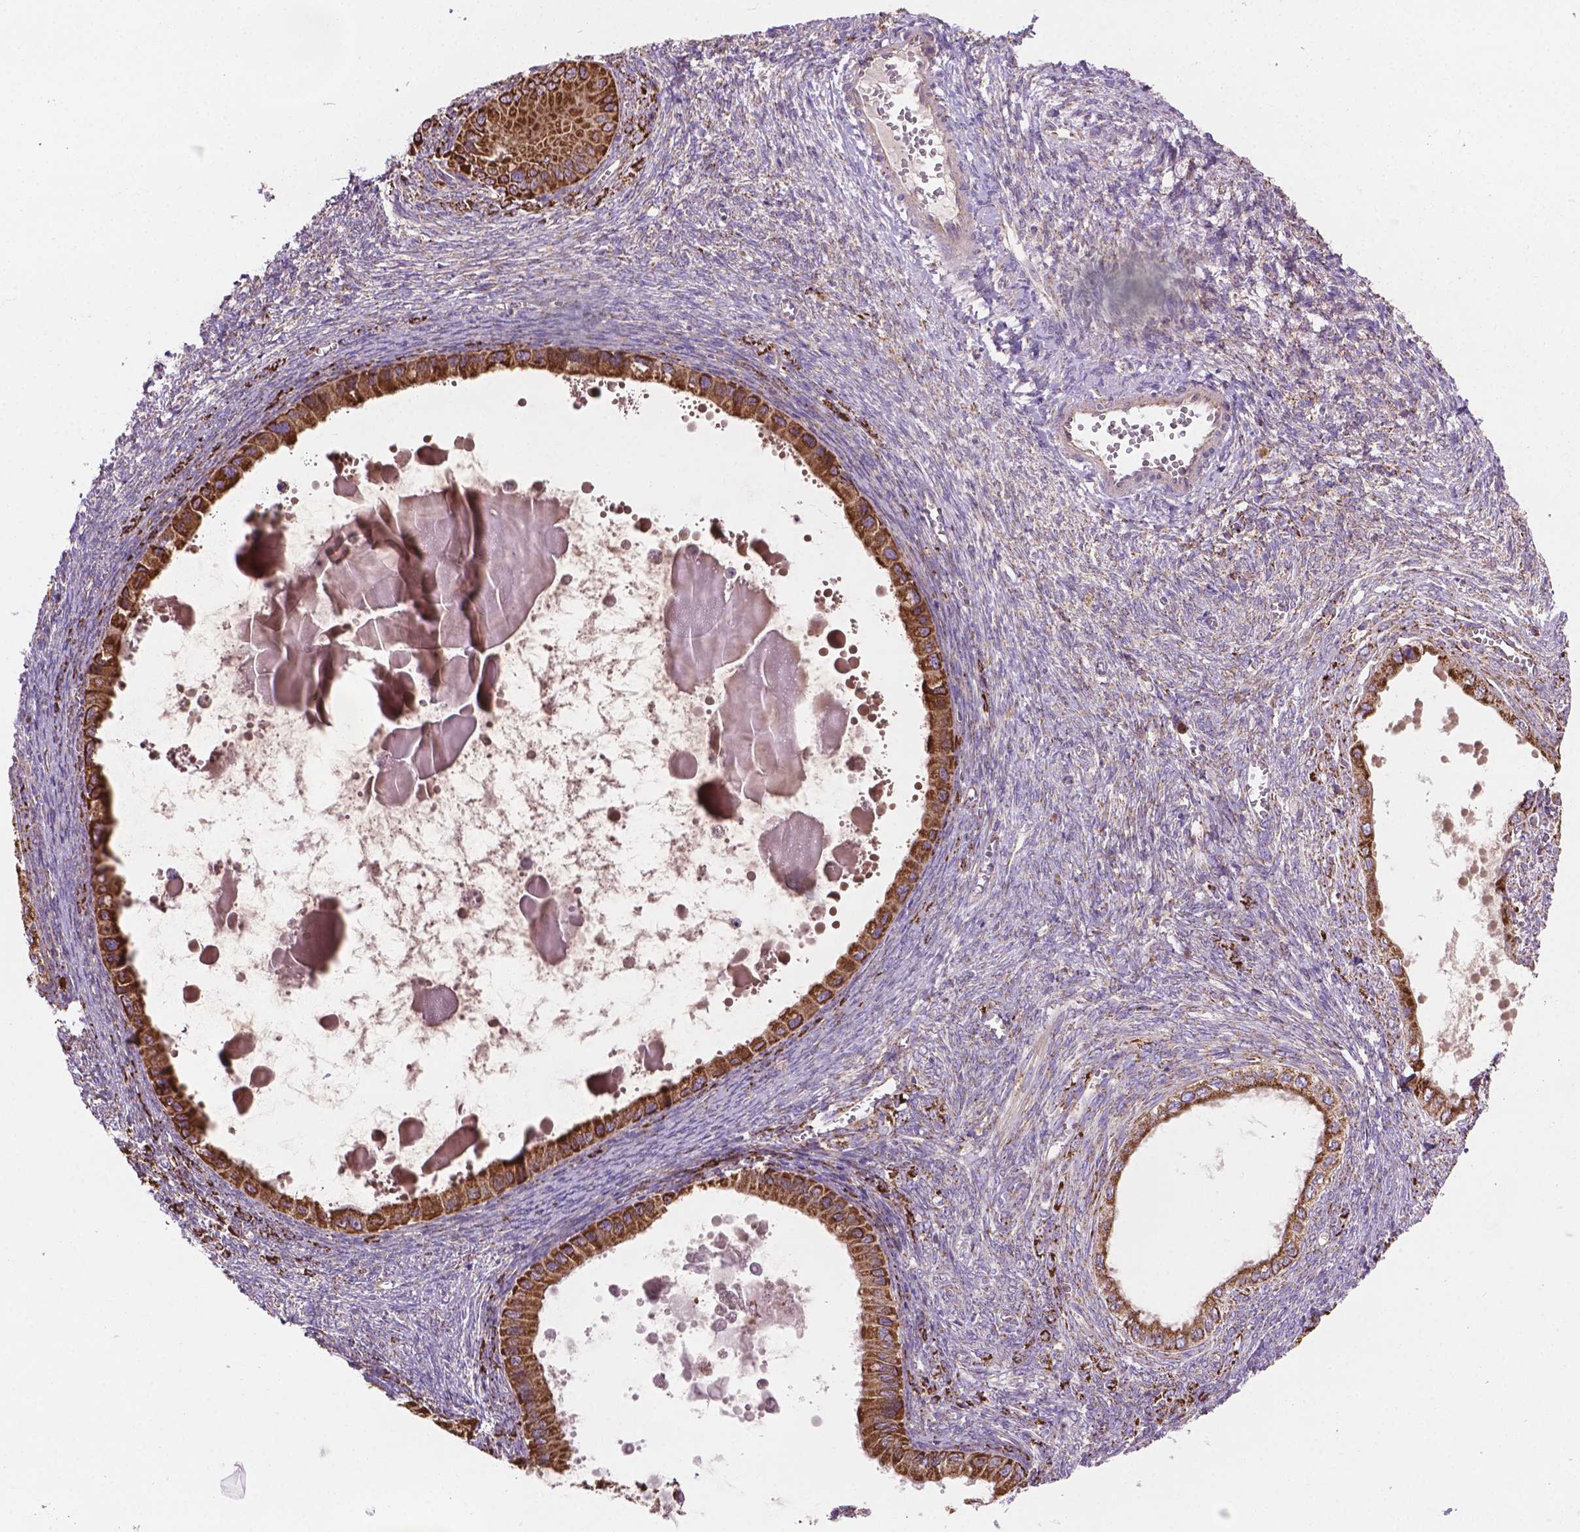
{"staining": {"intensity": "strong", "quantity": ">75%", "location": "cytoplasmic/membranous"}, "tissue": "ovarian cancer", "cell_type": "Tumor cells", "image_type": "cancer", "snomed": [{"axis": "morphology", "description": "Cystadenocarcinoma, mucinous, NOS"}, {"axis": "topography", "description": "Ovary"}], "caption": "The micrograph displays staining of ovarian cancer, revealing strong cytoplasmic/membranous protein positivity (brown color) within tumor cells.", "gene": "PIBF1", "patient": {"sex": "female", "age": 64}}